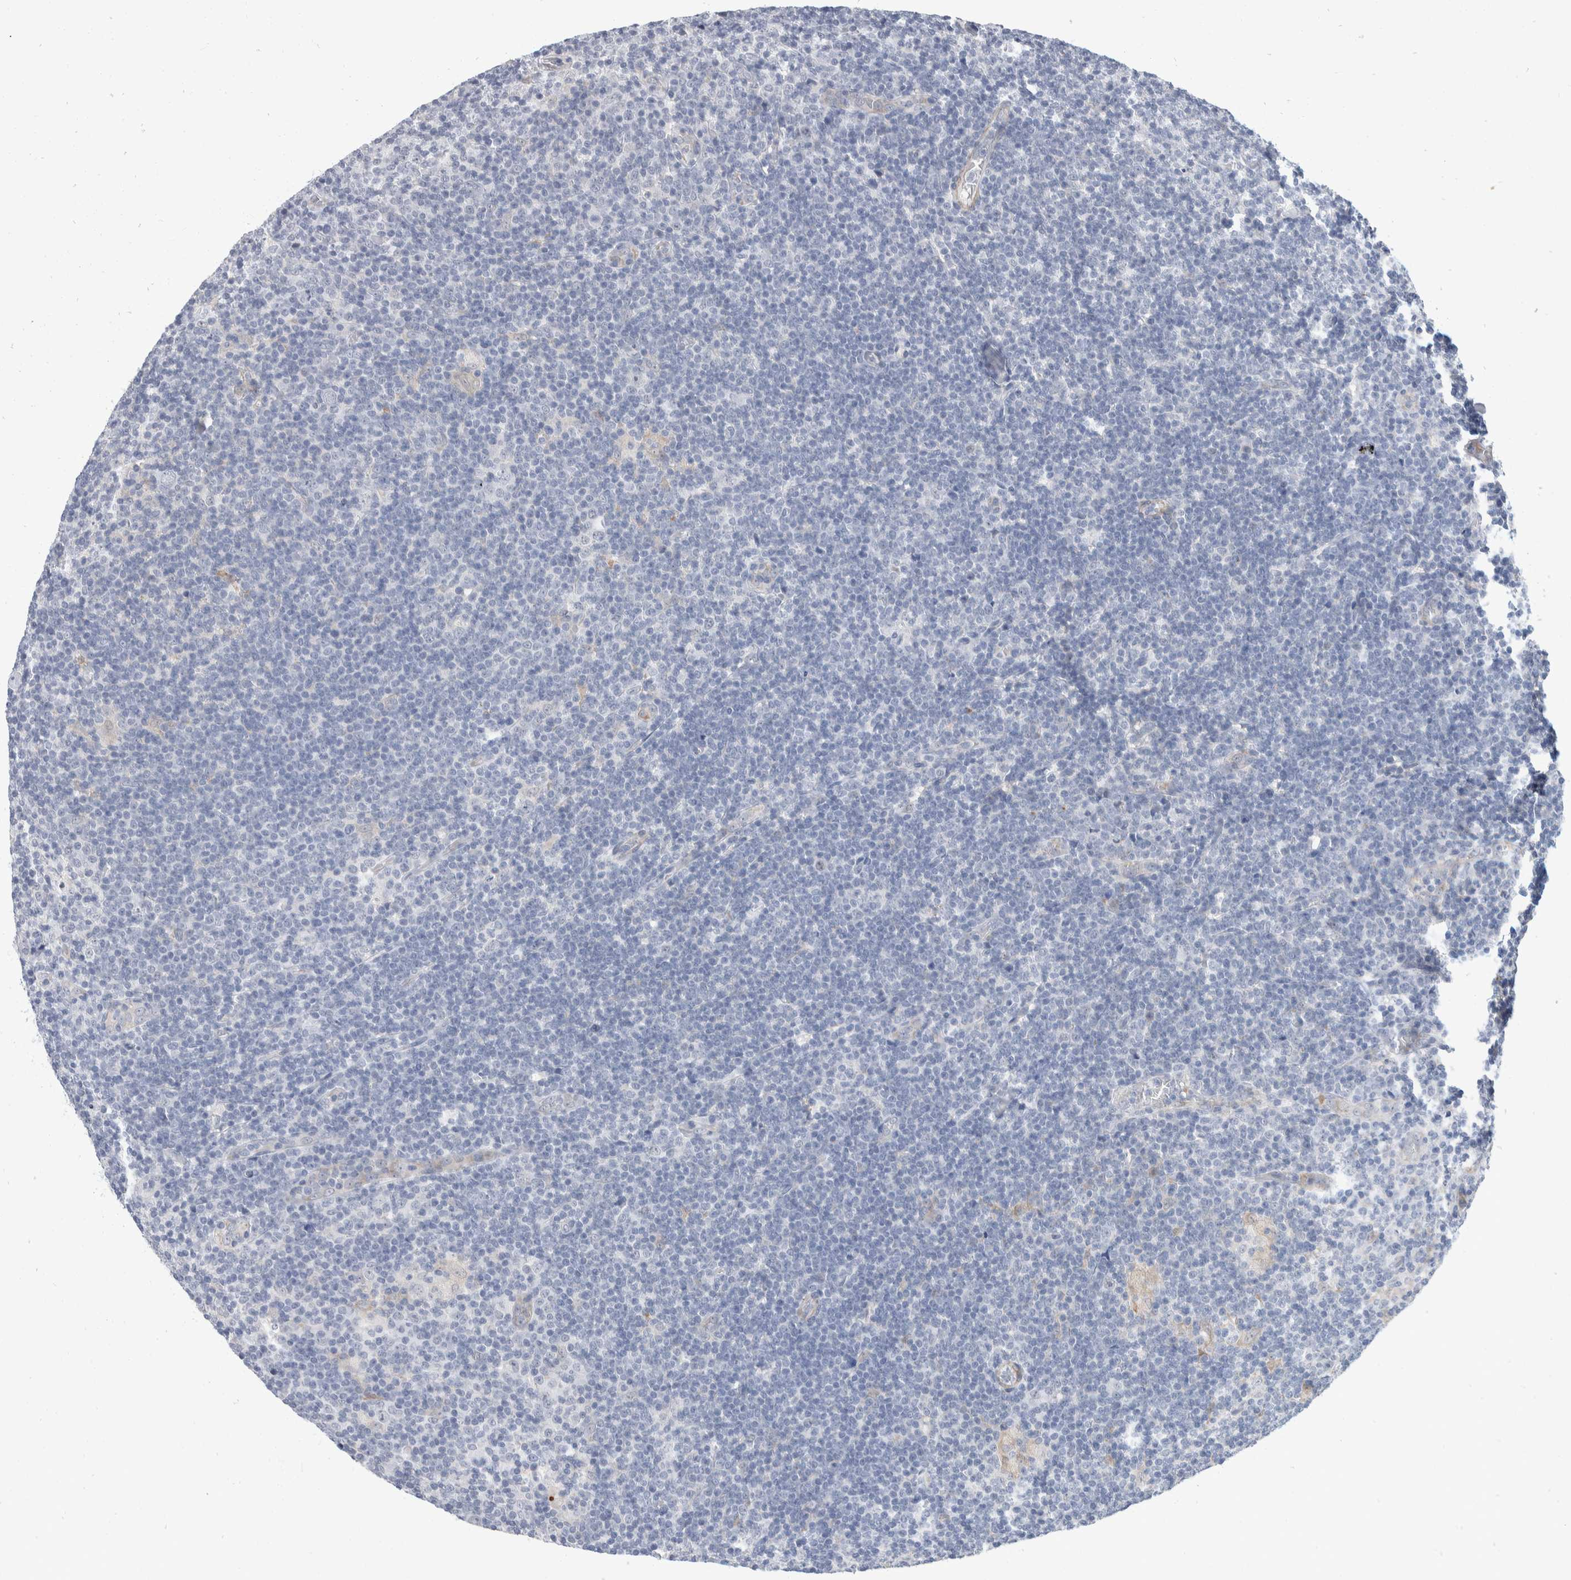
{"staining": {"intensity": "negative", "quantity": "none", "location": "none"}, "tissue": "lymphoma", "cell_type": "Tumor cells", "image_type": "cancer", "snomed": [{"axis": "morphology", "description": "Hodgkin's disease, NOS"}, {"axis": "topography", "description": "Lymph node"}], "caption": "An image of human lymphoma is negative for staining in tumor cells. (DAB immunohistochemistry visualized using brightfield microscopy, high magnification).", "gene": "CATSPERD", "patient": {"sex": "female", "age": 57}}